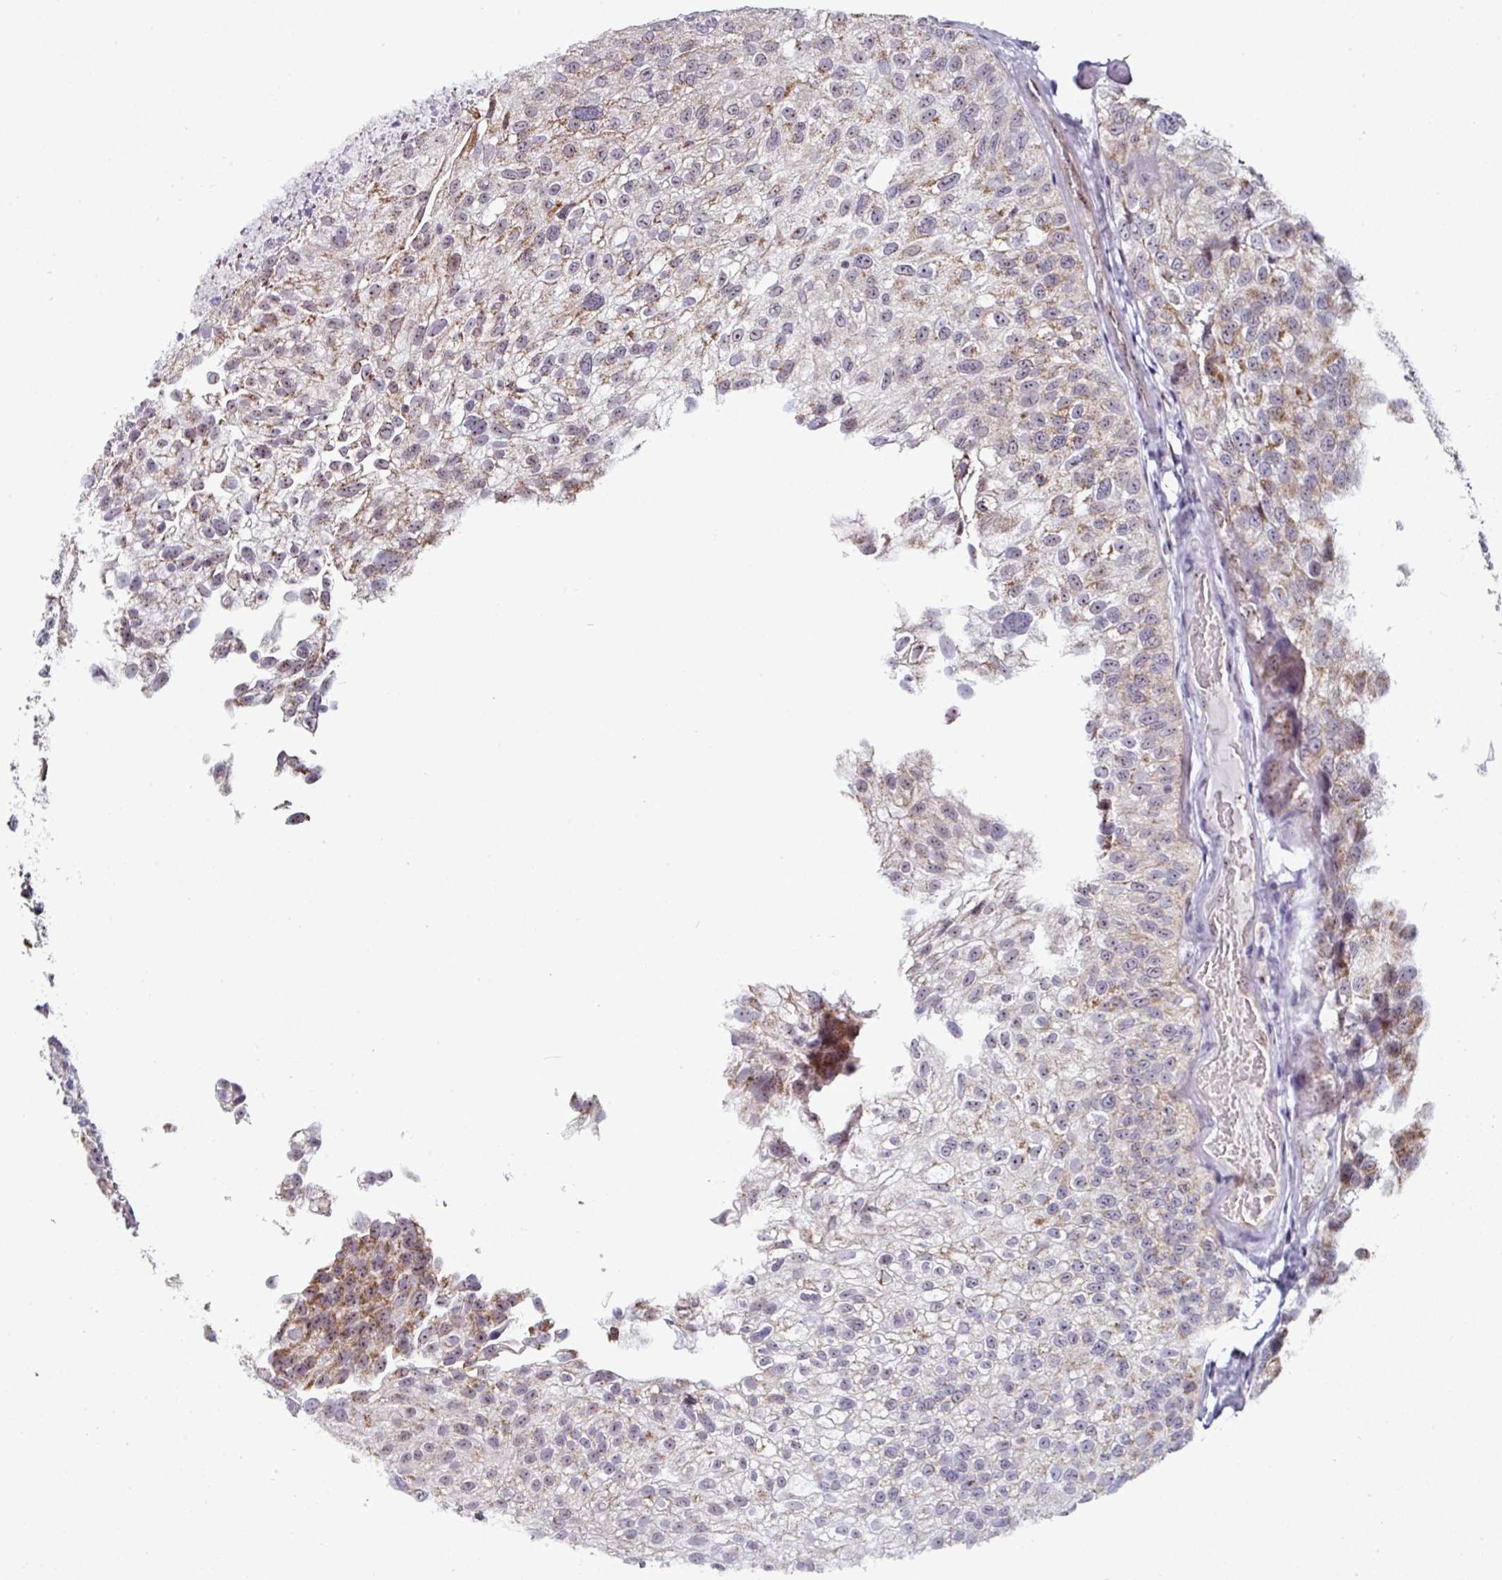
{"staining": {"intensity": "moderate", "quantity": "25%-75%", "location": "cytoplasmic/membranous,nuclear"}, "tissue": "urothelial cancer", "cell_type": "Tumor cells", "image_type": "cancer", "snomed": [{"axis": "morphology", "description": "Urothelial carcinoma, NOS"}, {"axis": "topography", "description": "Urinary bladder"}], "caption": "This image exhibits immunohistochemistry (IHC) staining of human transitional cell carcinoma, with medium moderate cytoplasmic/membranous and nuclear expression in approximately 25%-75% of tumor cells.", "gene": "NACC2", "patient": {"sex": "male", "age": 87}}